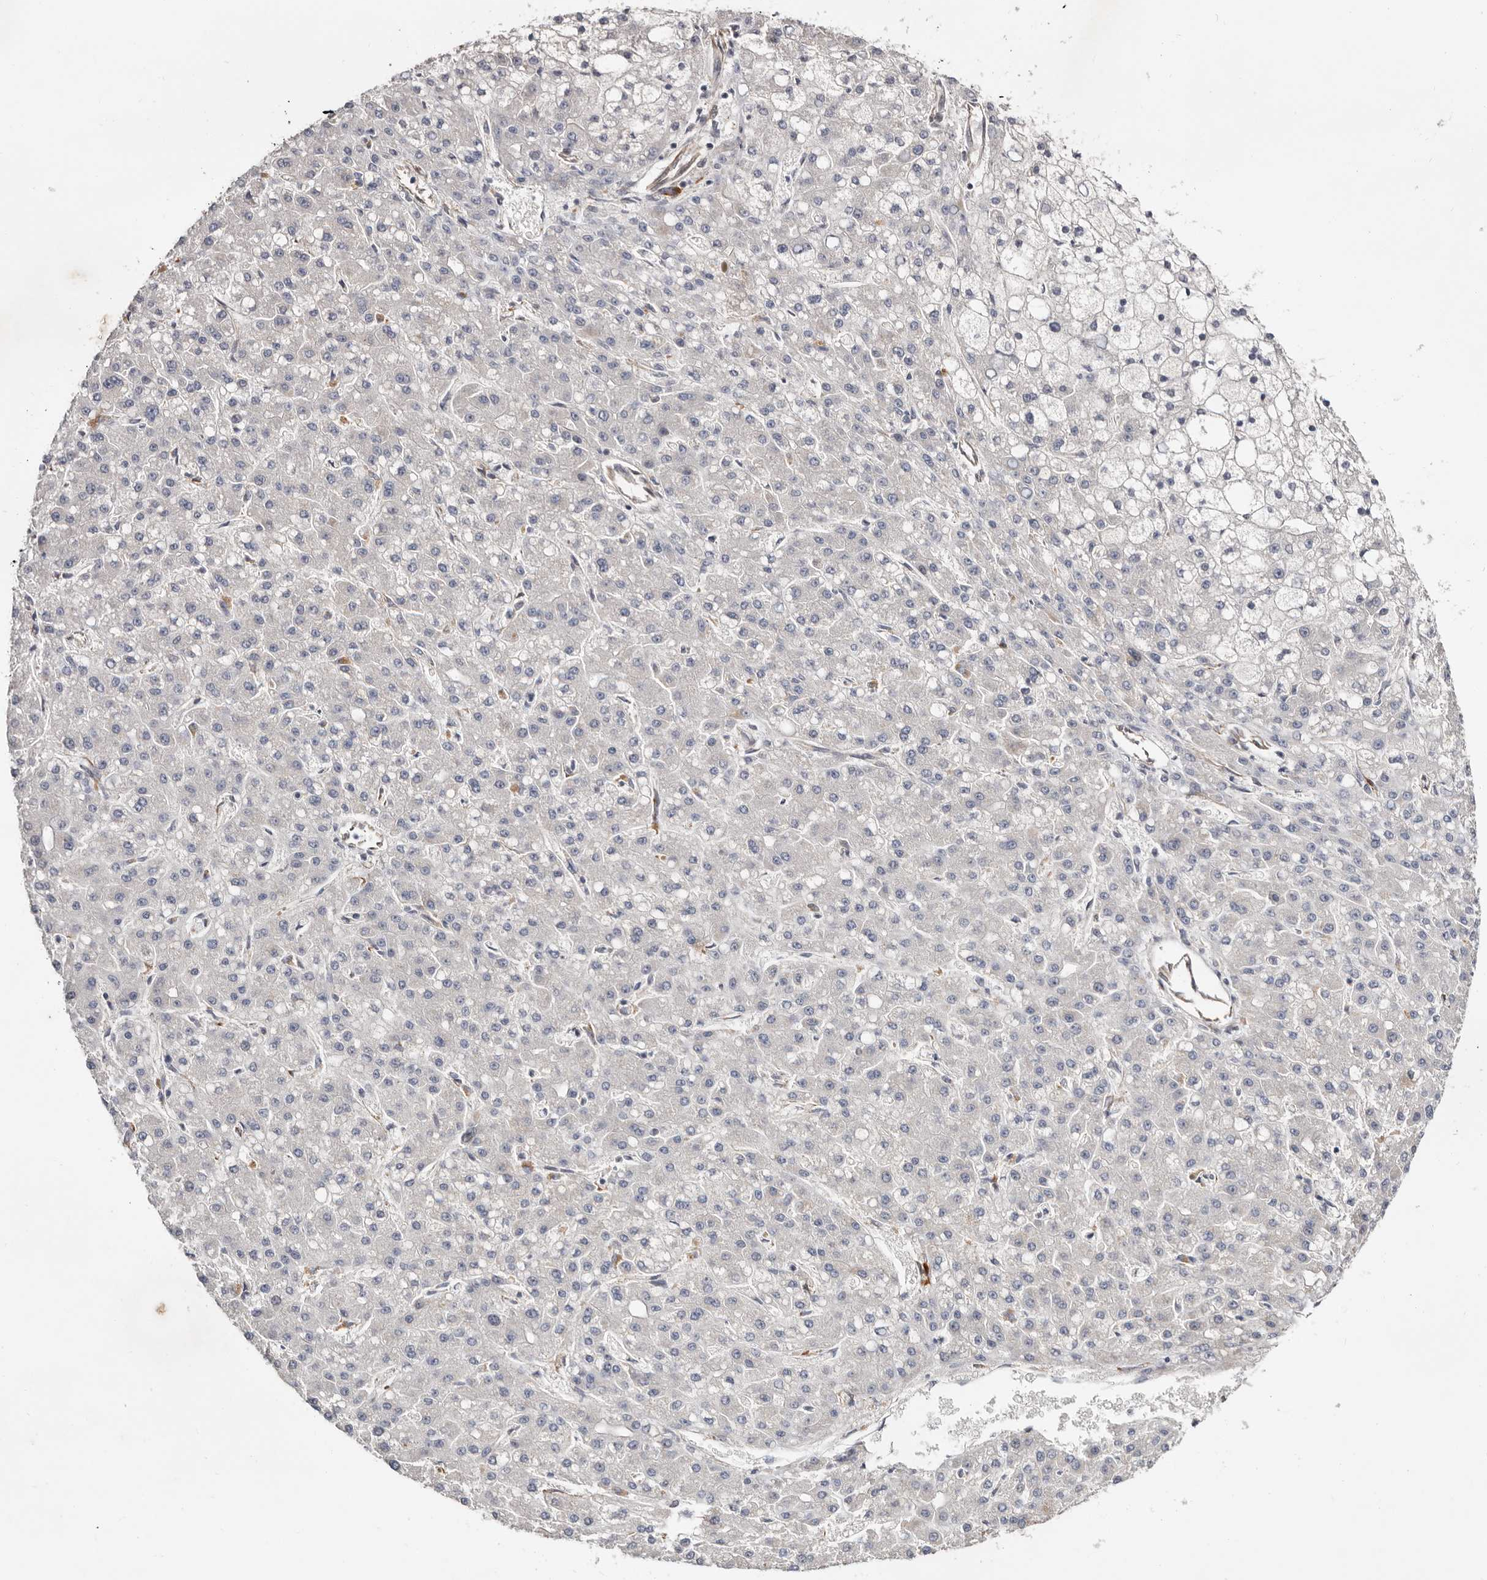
{"staining": {"intensity": "negative", "quantity": "none", "location": "none"}, "tissue": "liver cancer", "cell_type": "Tumor cells", "image_type": "cancer", "snomed": [{"axis": "morphology", "description": "Carcinoma, Hepatocellular, NOS"}, {"axis": "topography", "description": "Liver"}], "caption": "Liver hepatocellular carcinoma stained for a protein using IHC displays no positivity tumor cells.", "gene": "USH1C", "patient": {"sex": "male", "age": 67}}